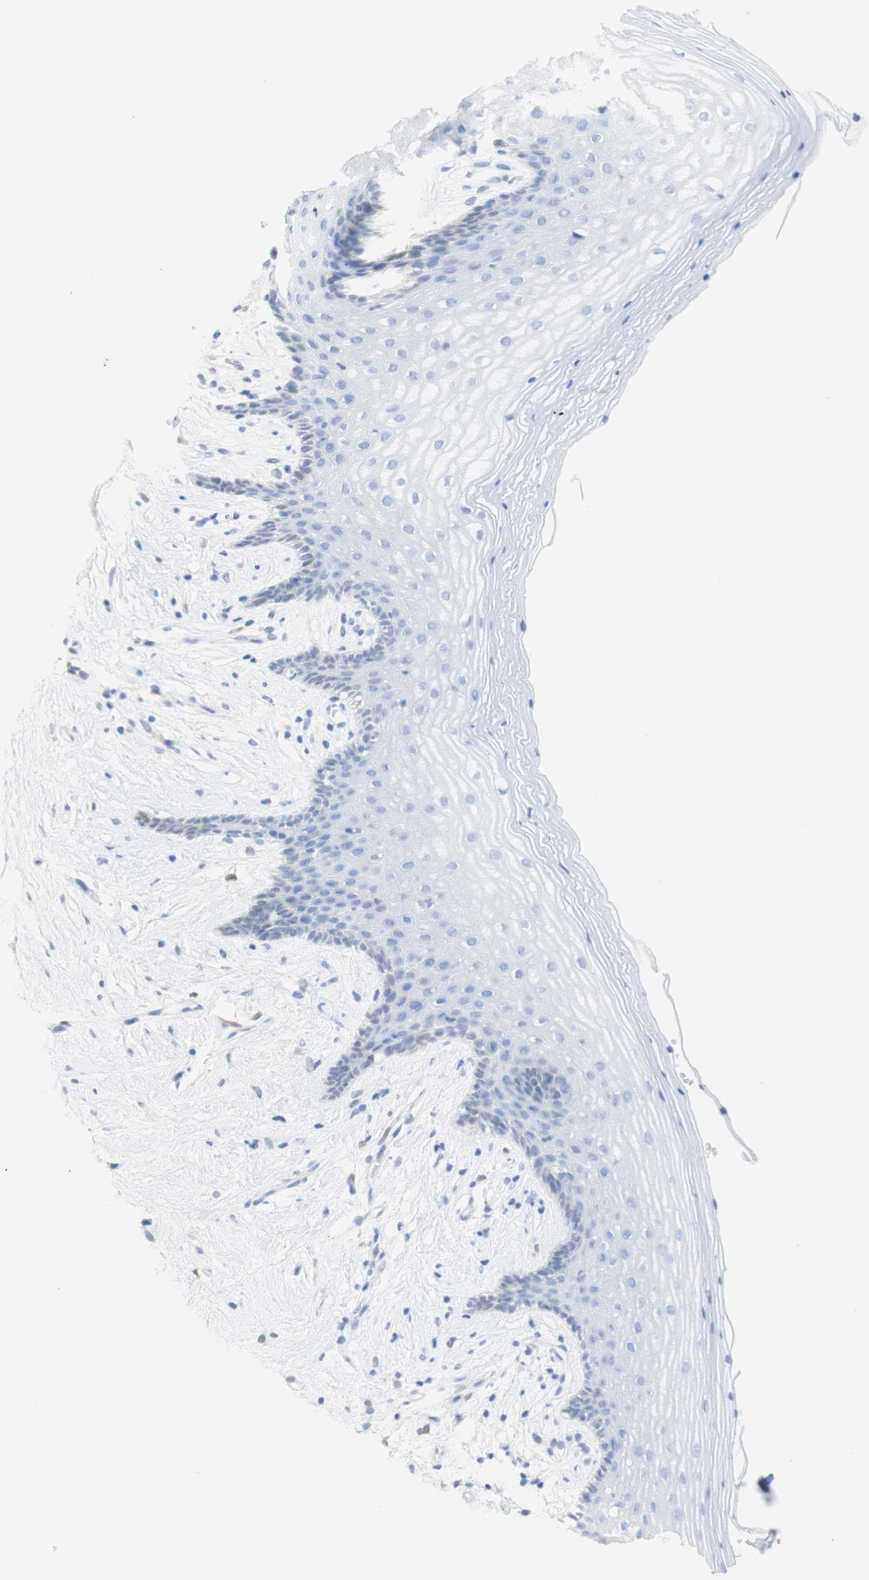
{"staining": {"intensity": "negative", "quantity": "none", "location": "none"}, "tissue": "vagina", "cell_type": "Squamous epithelial cells", "image_type": "normal", "snomed": [{"axis": "morphology", "description": "Normal tissue, NOS"}, {"axis": "topography", "description": "Vagina"}], "caption": "Histopathology image shows no significant protein staining in squamous epithelial cells of normal vagina. The staining was performed using DAB (3,3'-diaminobenzidine) to visualize the protein expression in brown, while the nuclei were stained in blue with hematoxylin (Magnification: 20x).", "gene": "SELENBP1", "patient": {"sex": "female", "age": 44}}